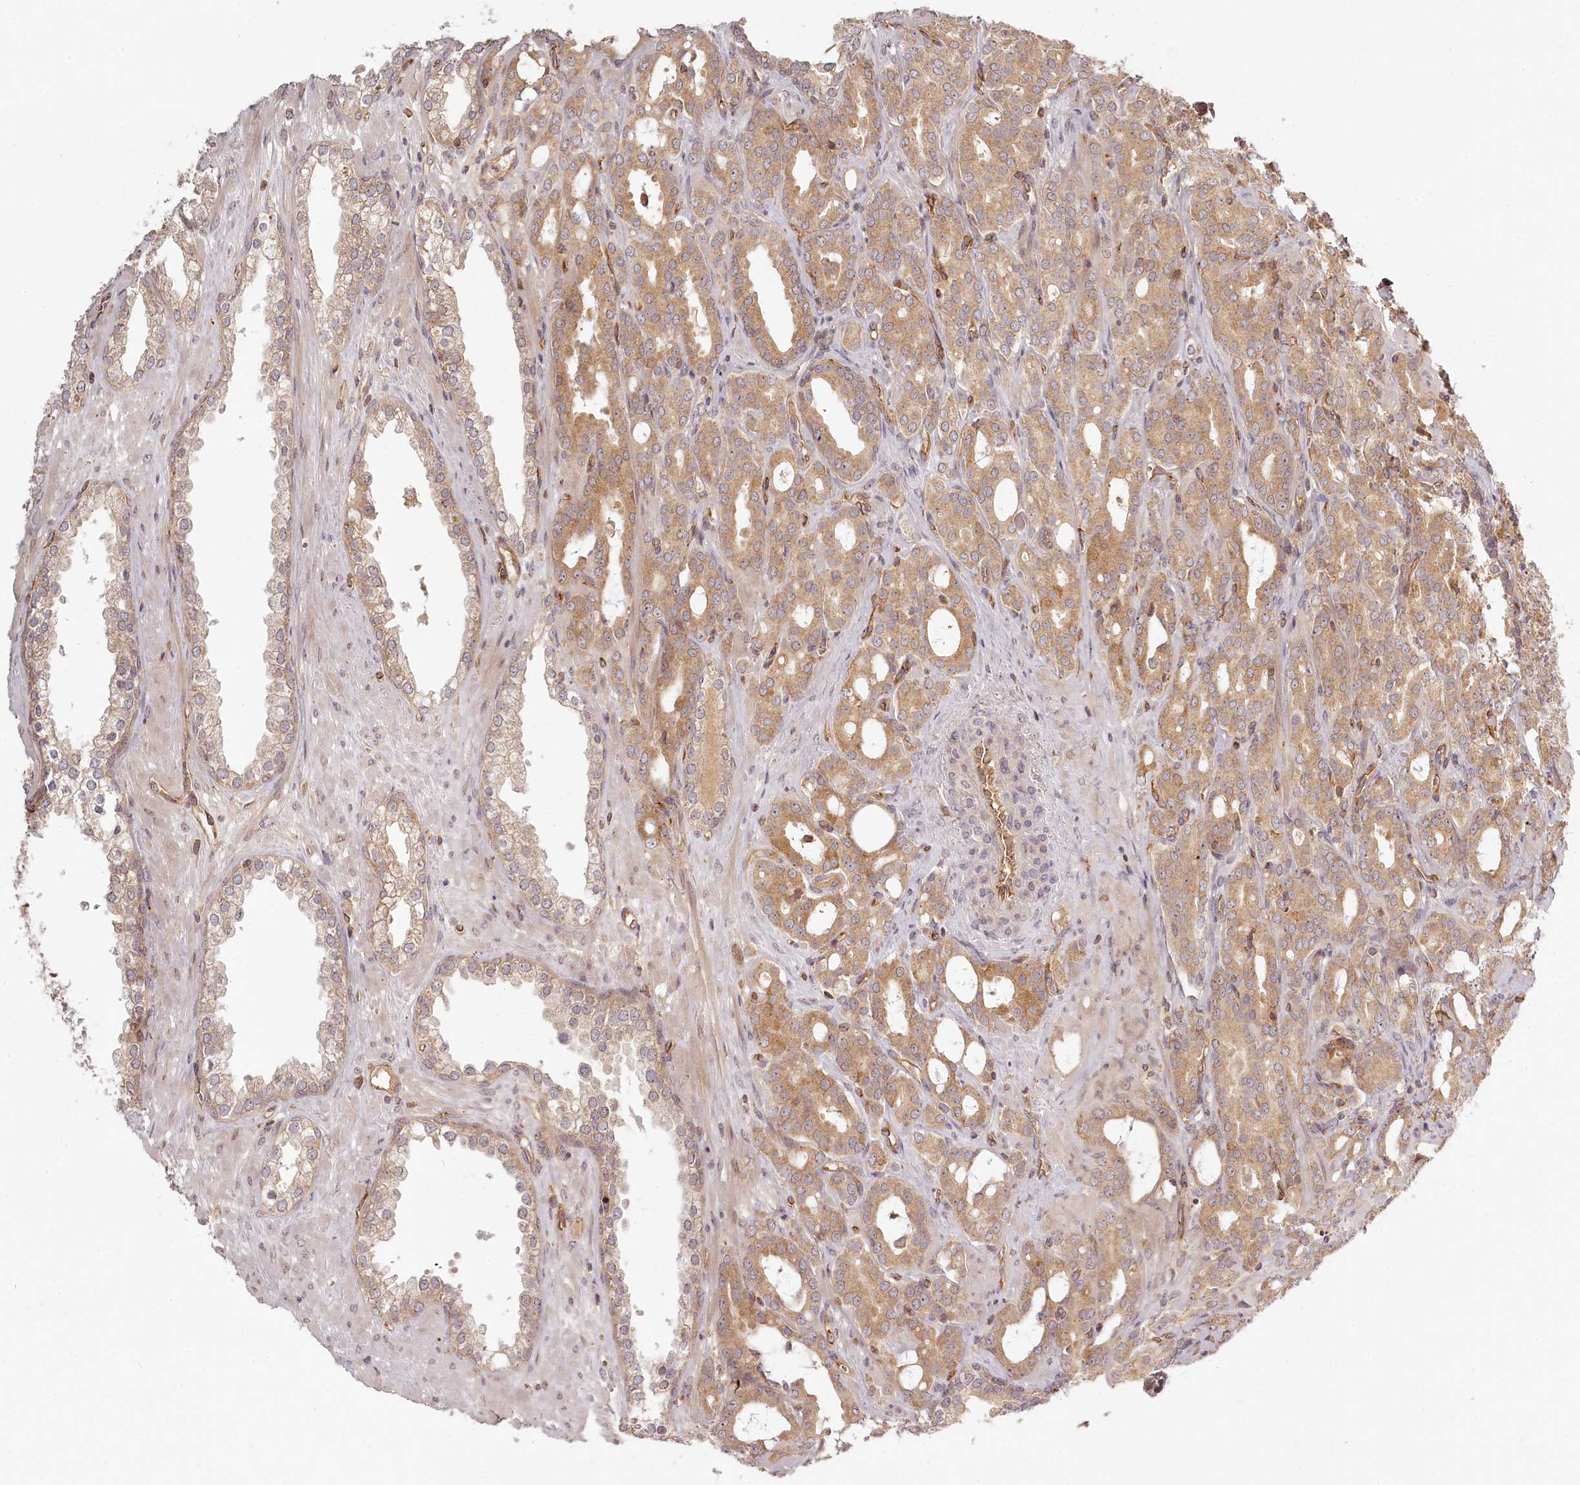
{"staining": {"intensity": "moderate", "quantity": ">75%", "location": "cytoplasmic/membranous"}, "tissue": "prostate cancer", "cell_type": "Tumor cells", "image_type": "cancer", "snomed": [{"axis": "morphology", "description": "Adenocarcinoma, High grade"}, {"axis": "topography", "description": "Prostate"}], "caption": "Immunohistochemical staining of prostate cancer (adenocarcinoma (high-grade)) shows medium levels of moderate cytoplasmic/membranous expression in approximately >75% of tumor cells.", "gene": "TMIE", "patient": {"sex": "male", "age": 72}}